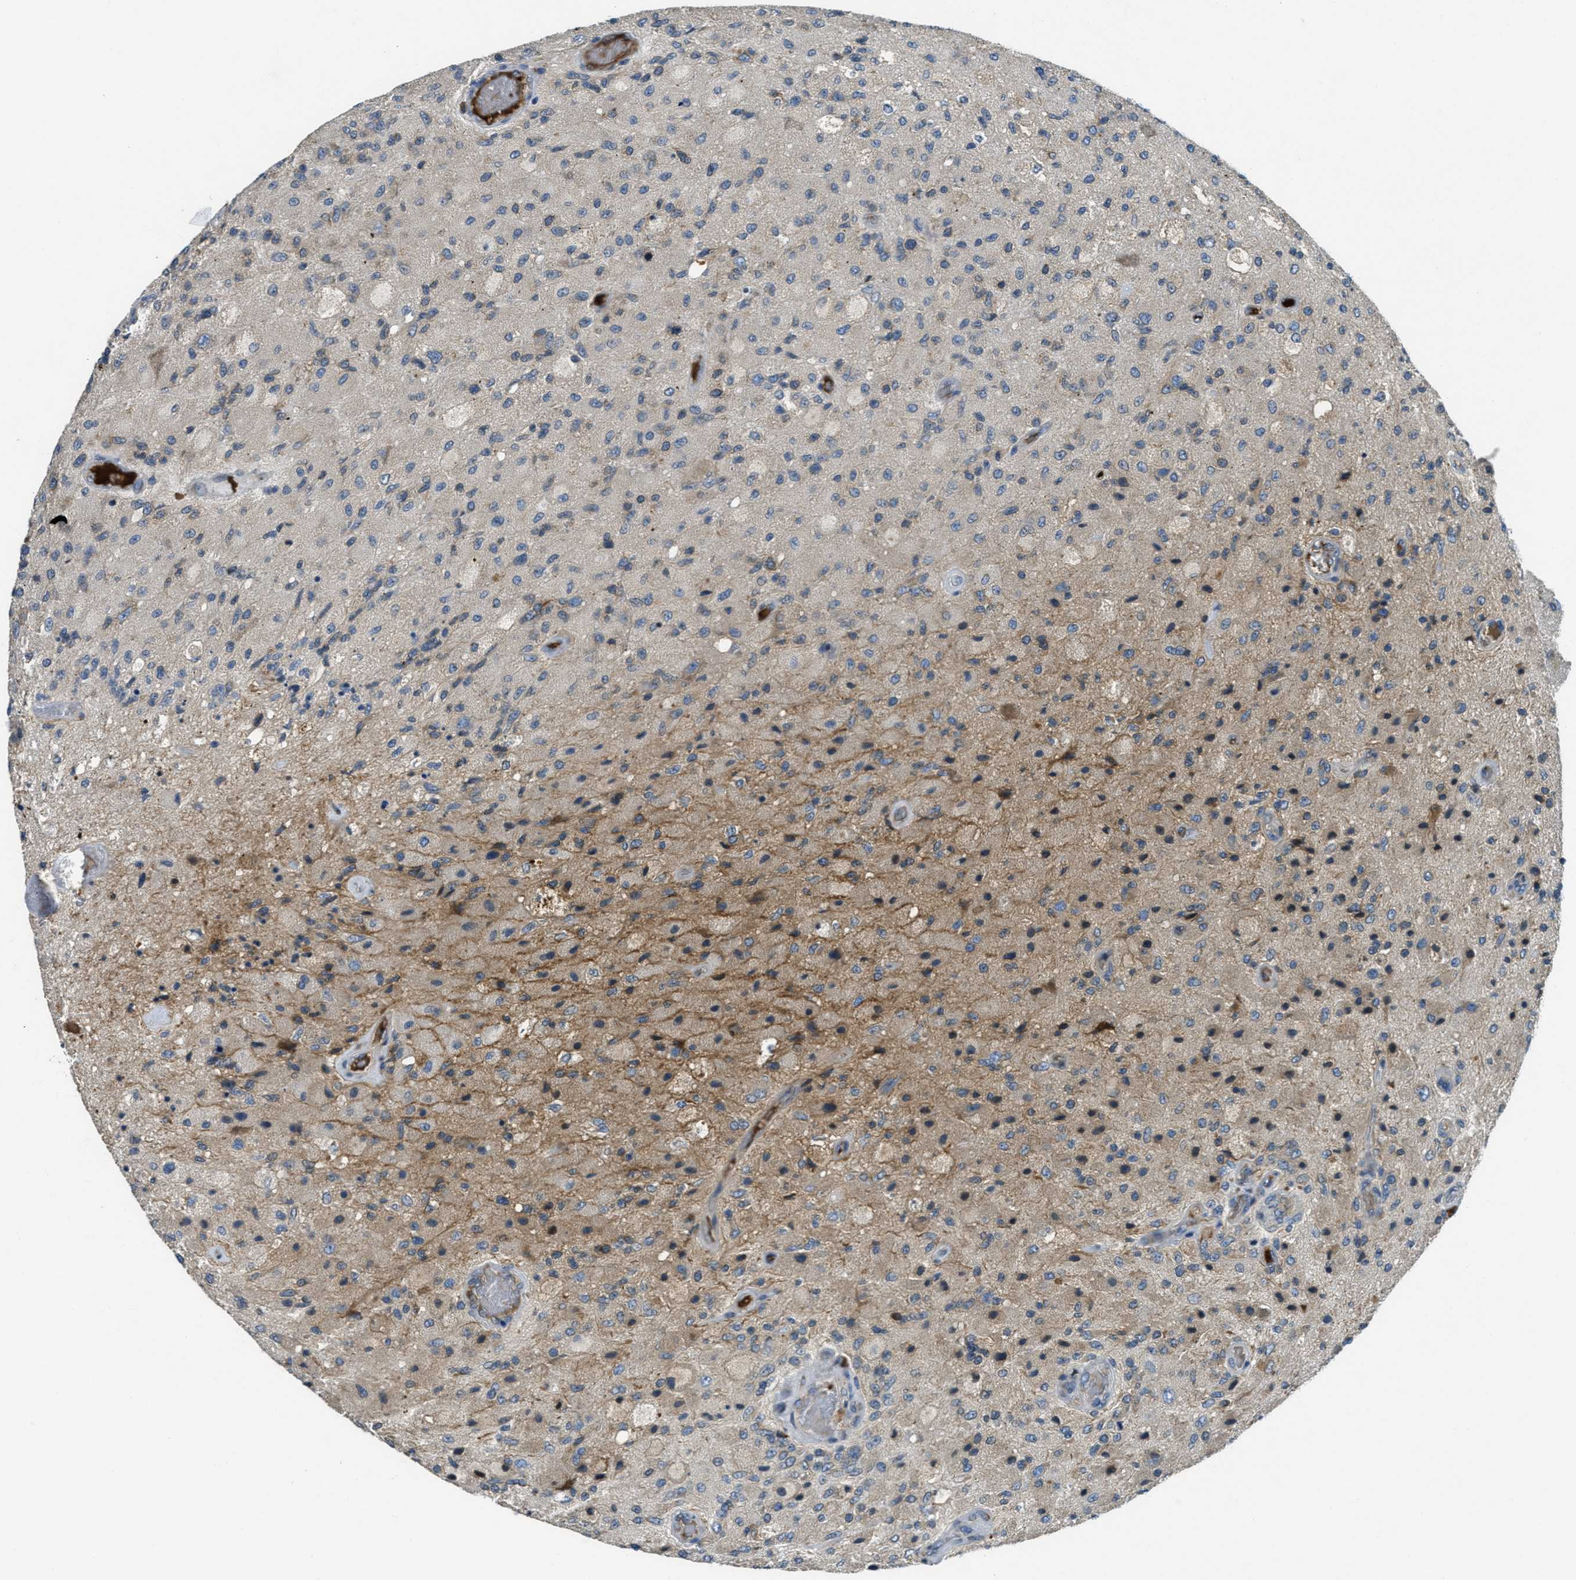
{"staining": {"intensity": "moderate", "quantity": "<25%", "location": "cytoplasmic/membranous"}, "tissue": "glioma", "cell_type": "Tumor cells", "image_type": "cancer", "snomed": [{"axis": "morphology", "description": "Normal tissue, NOS"}, {"axis": "morphology", "description": "Glioma, malignant, High grade"}, {"axis": "topography", "description": "Cerebral cortex"}], "caption": "Glioma tissue exhibits moderate cytoplasmic/membranous positivity in approximately <25% of tumor cells, visualized by immunohistochemistry. Nuclei are stained in blue.", "gene": "MPDU1", "patient": {"sex": "male", "age": 77}}